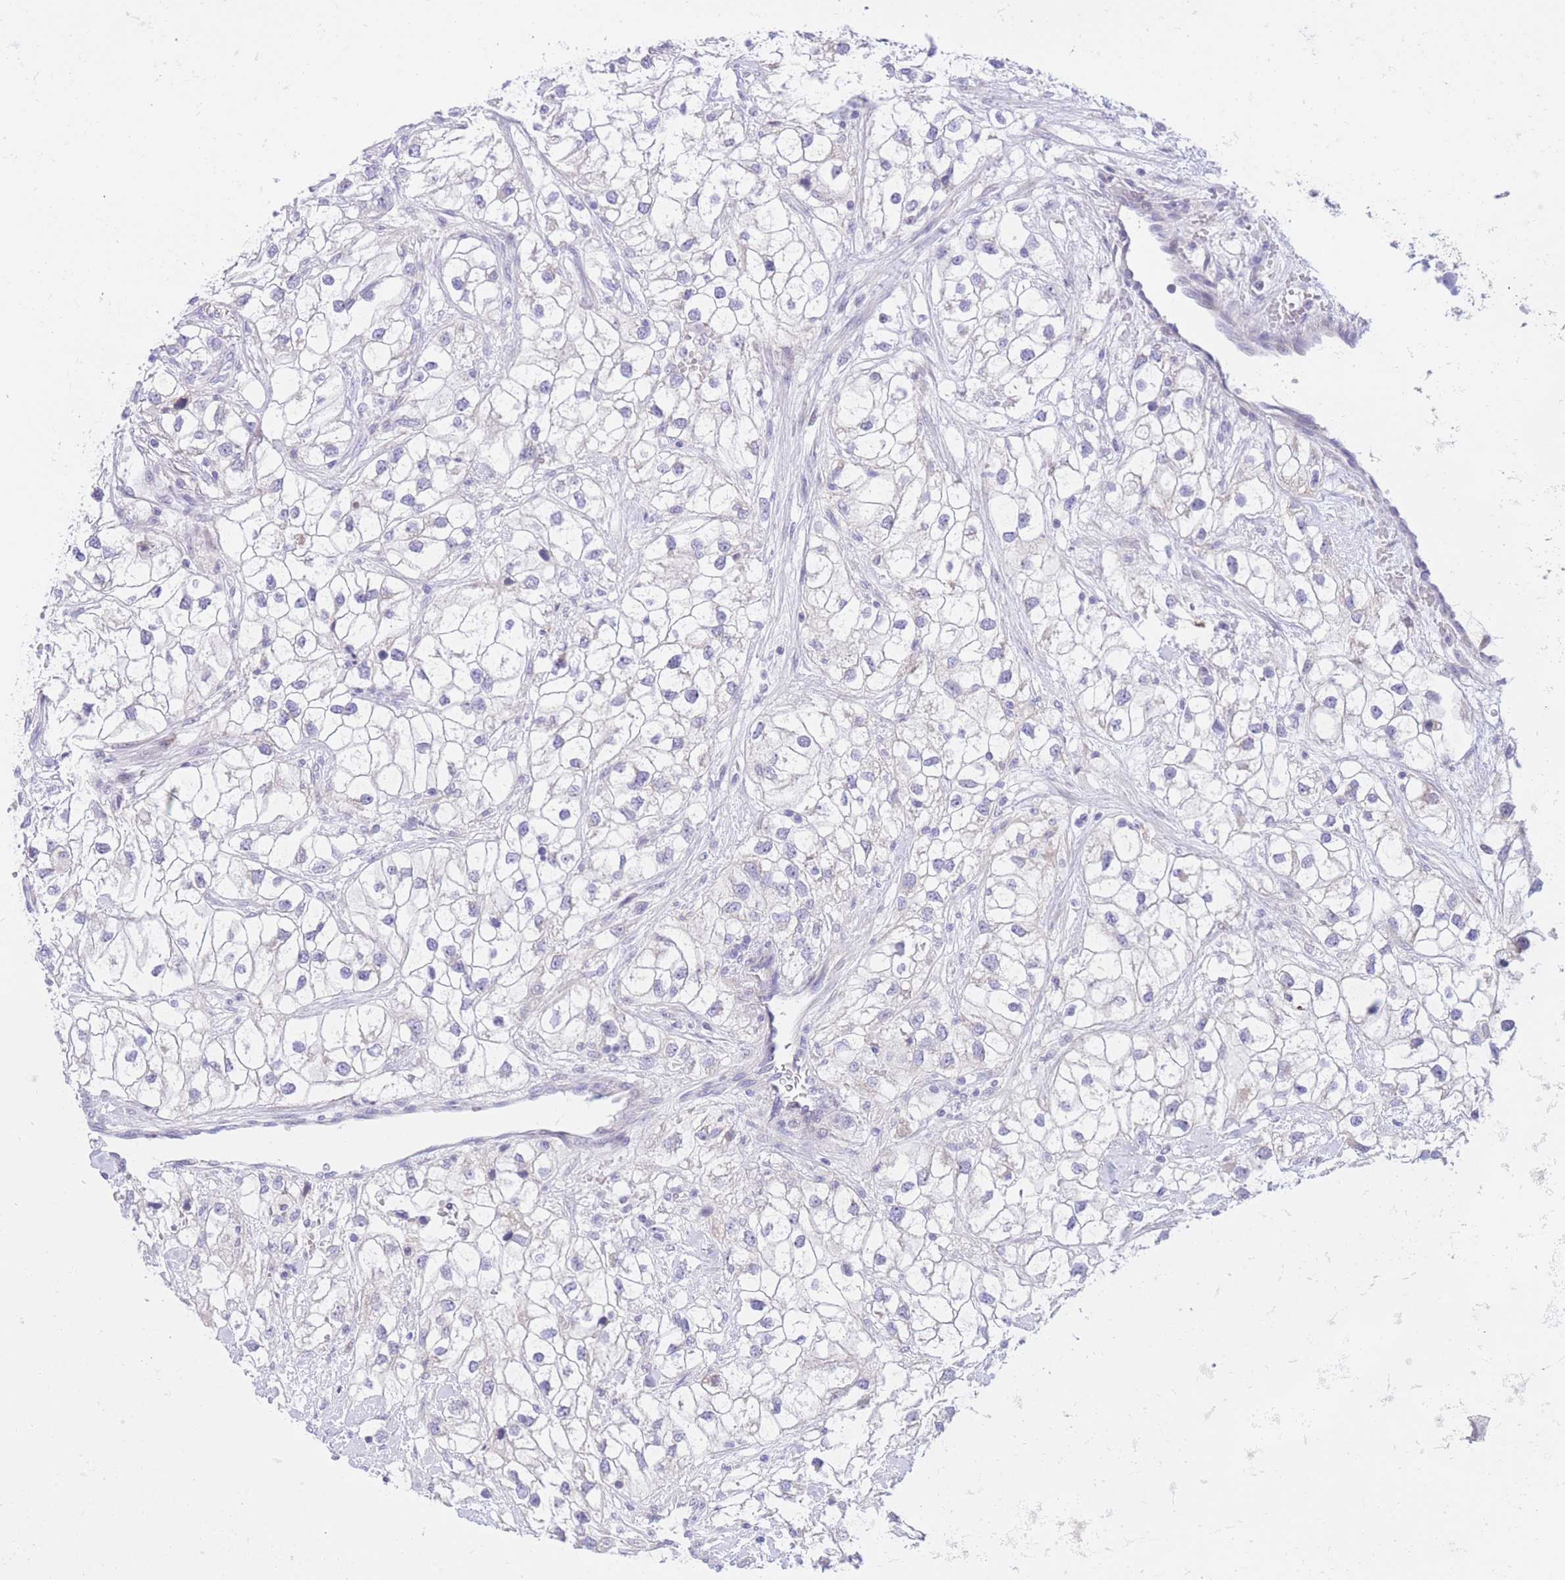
{"staining": {"intensity": "negative", "quantity": "none", "location": "none"}, "tissue": "renal cancer", "cell_type": "Tumor cells", "image_type": "cancer", "snomed": [{"axis": "morphology", "description": "Adenocarcinoma, NOS"}, {"axis": "topography", "description": "Kidney"}], "caption": "This is an immunohistochemistry (IHC) micrograph of renal adenocarcinoma. There is no positivity in tumor cells.", "gene": "RPL39L", "patient": {"sex": "male", "age": 59}}